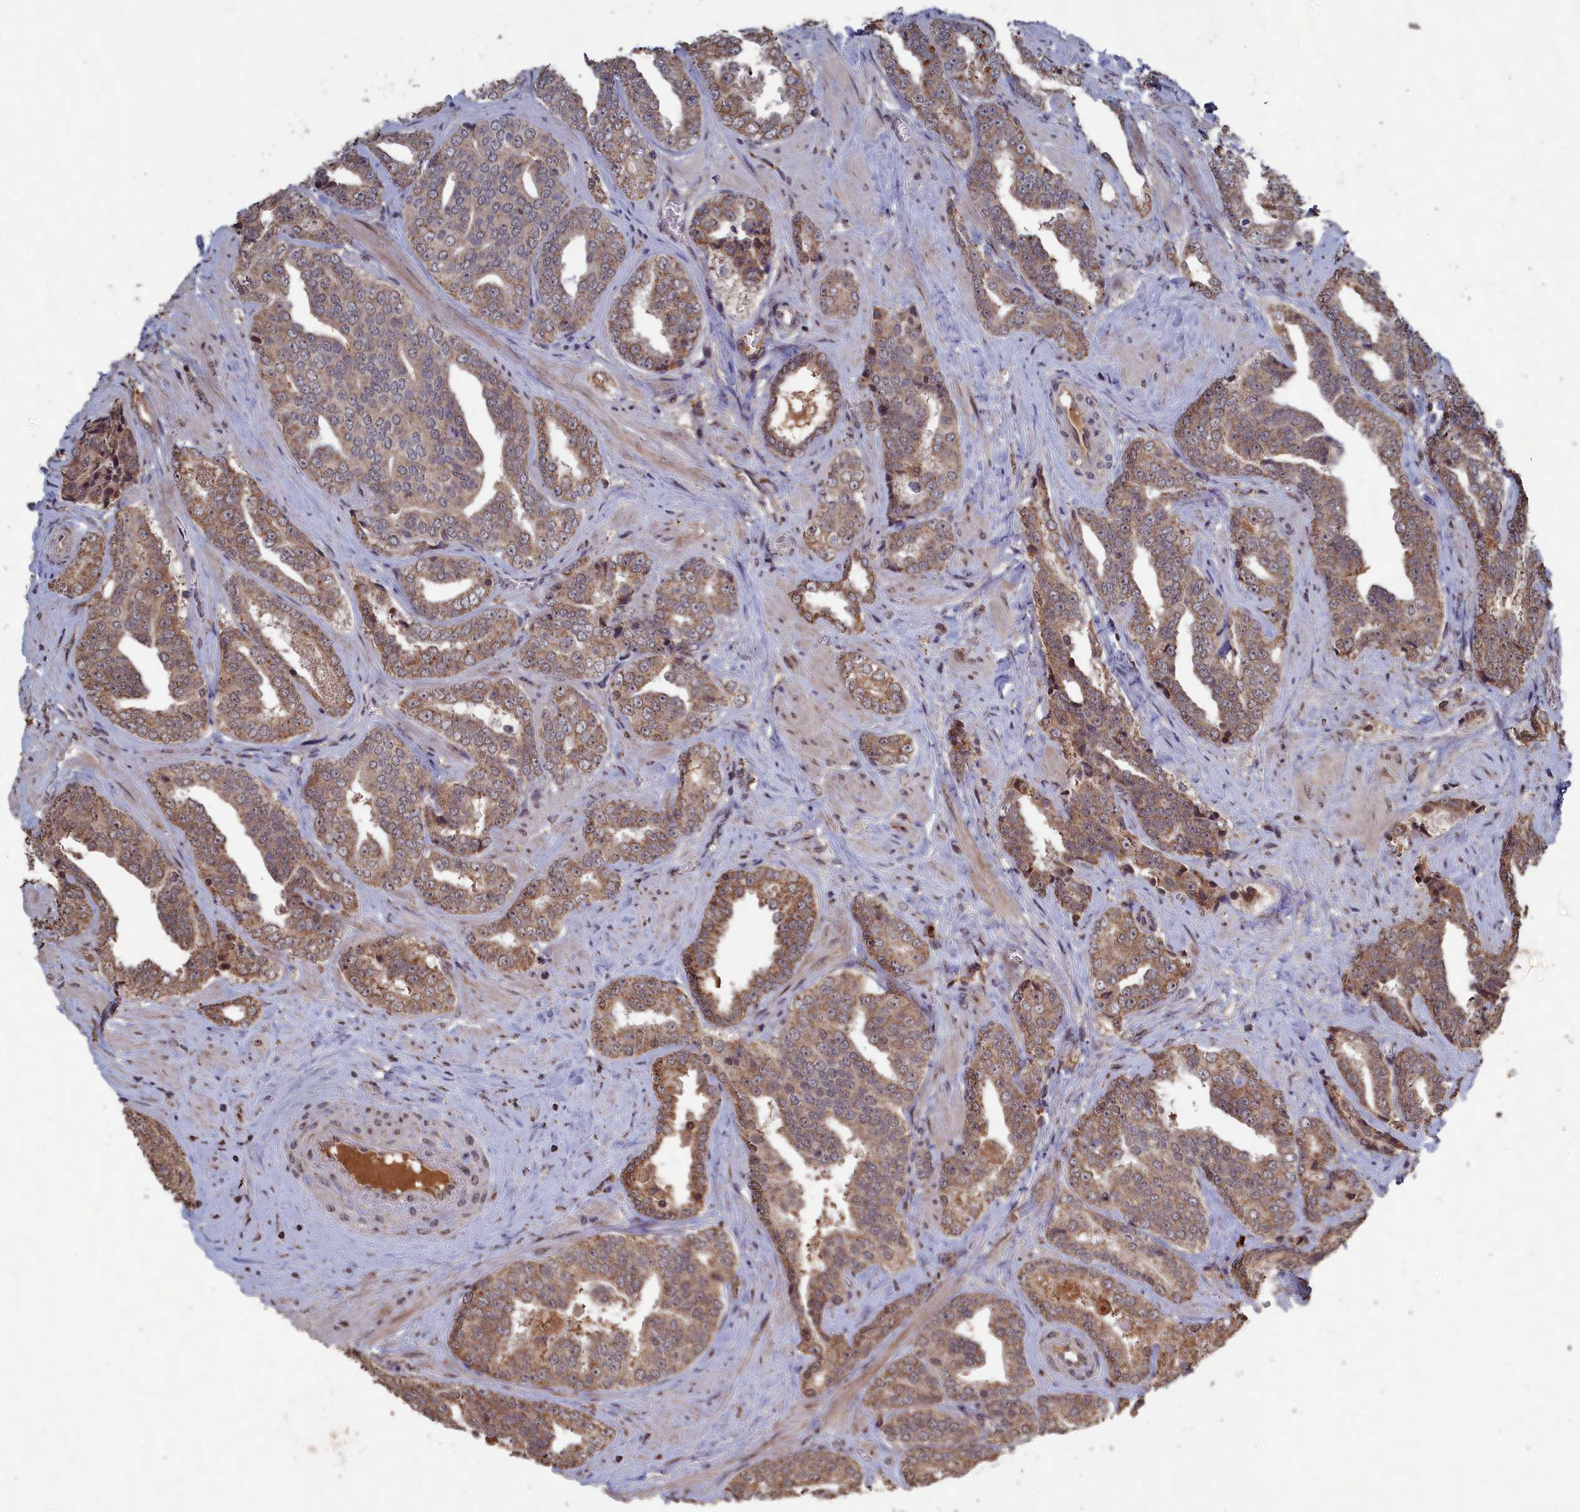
{"staining": {"intensity": "moderate", "quantity": ">75%", "location": "cytoplasmic/membranous"}, "tissue": "prostate cancer", "cell_type": "Tumor cells", "image_type": "cancer", "snomed": [{"axis": "morphology", "description": "Adenocarcinoma, High grade"}, {"axis": "topography", "description": "Prostate"}], "caption": "Prostate cancer stained with a protein marker exhibits moderate staining in tumor cells.", "gene": "CEACAM21", "patient": {"sex": "male", "age": 67}}